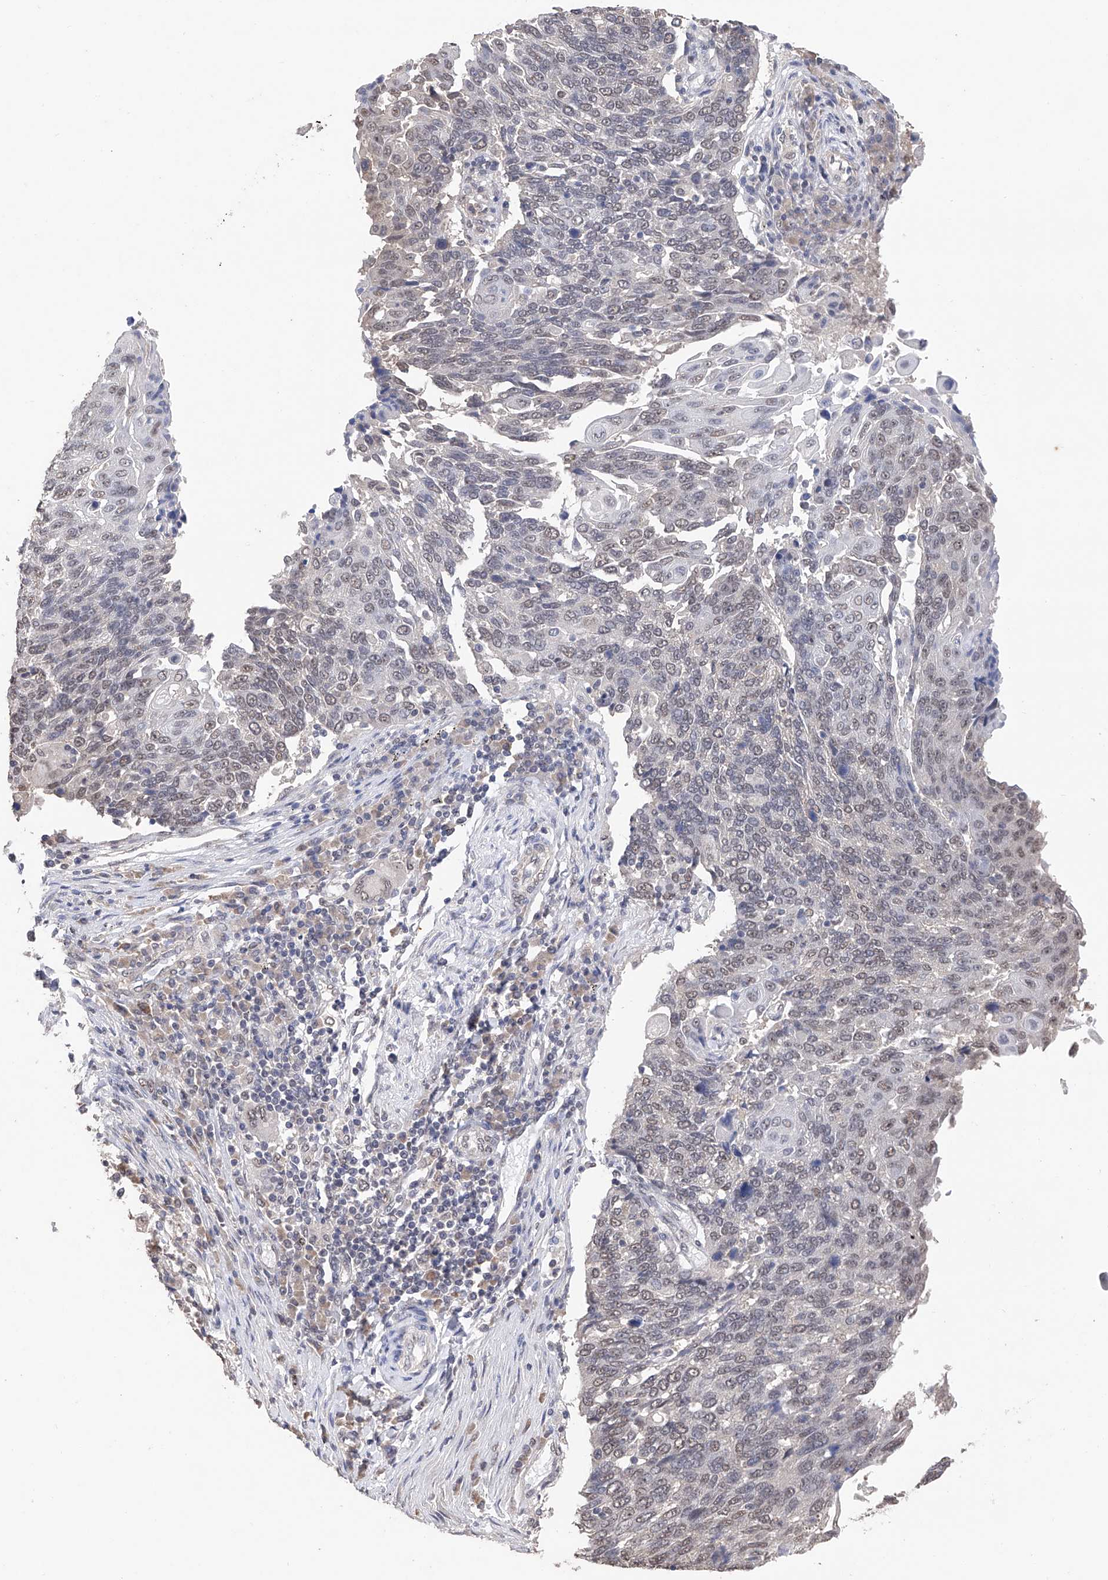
{"staining": {"intensity": "weak", "quantity": "<25%", "location": "nuclear"}, "tissue": "lung cancer", "cell_type": "Tumor cells", "image_type": "cancer", "snomed": [{"axis": "morphology", "description": "Squamous cell carcinoma, NOS"}, {"axis": "topography", "description": "Lung"}], "caption": "Protein analysis of squamous cell carcinoma (lung) demonstrates no significant staining in tumor cells. (DAB (3,3'-diaminobenzidine) immunohistochemistry visualized using brightfield microscopy, high magnification).", "gene": "DMAP1", "patient": {"sex": "male", "age": 66}}